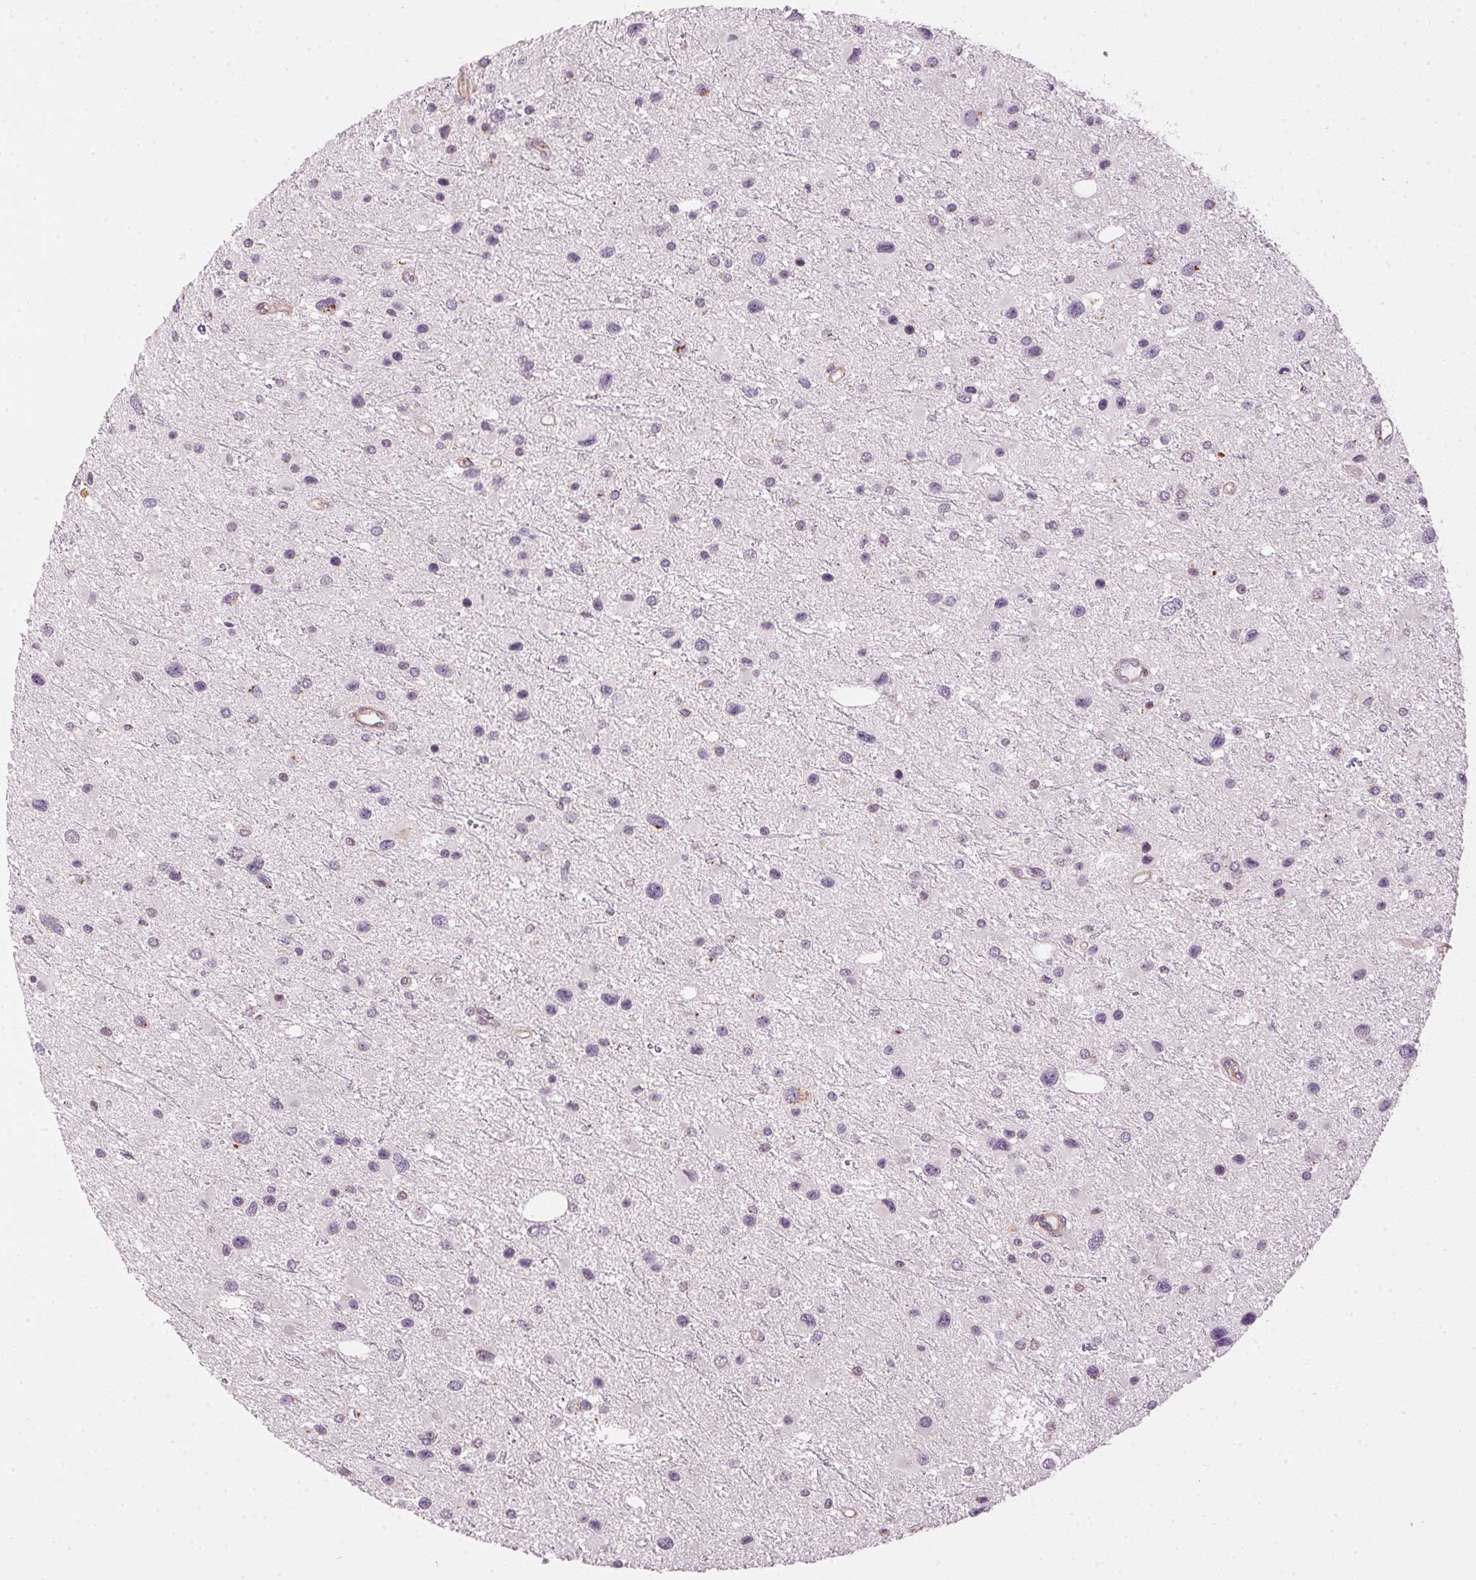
{"staining": {"intensity": "negative", "quantity": "none", "location": "none"}, "tissue": "glioma", "cell_type": "Tumor cells", "image_type": "cancer", "snomed": [{"axis": "morphology", "description": "Glioma, malignant, Low grade"}, {"axis": "topography", "description": "Brain"}], "caption": "Protein analysis of malignant glioma (low-grade) demonstrates no significant positivity in tumor cells. (DAB (3,3'-diaminobenzidine) immunohistochemistry with hematoxylin counter stain).", "gene": "GOLPH3", "patient": {"sex": "female", "age": 32}}